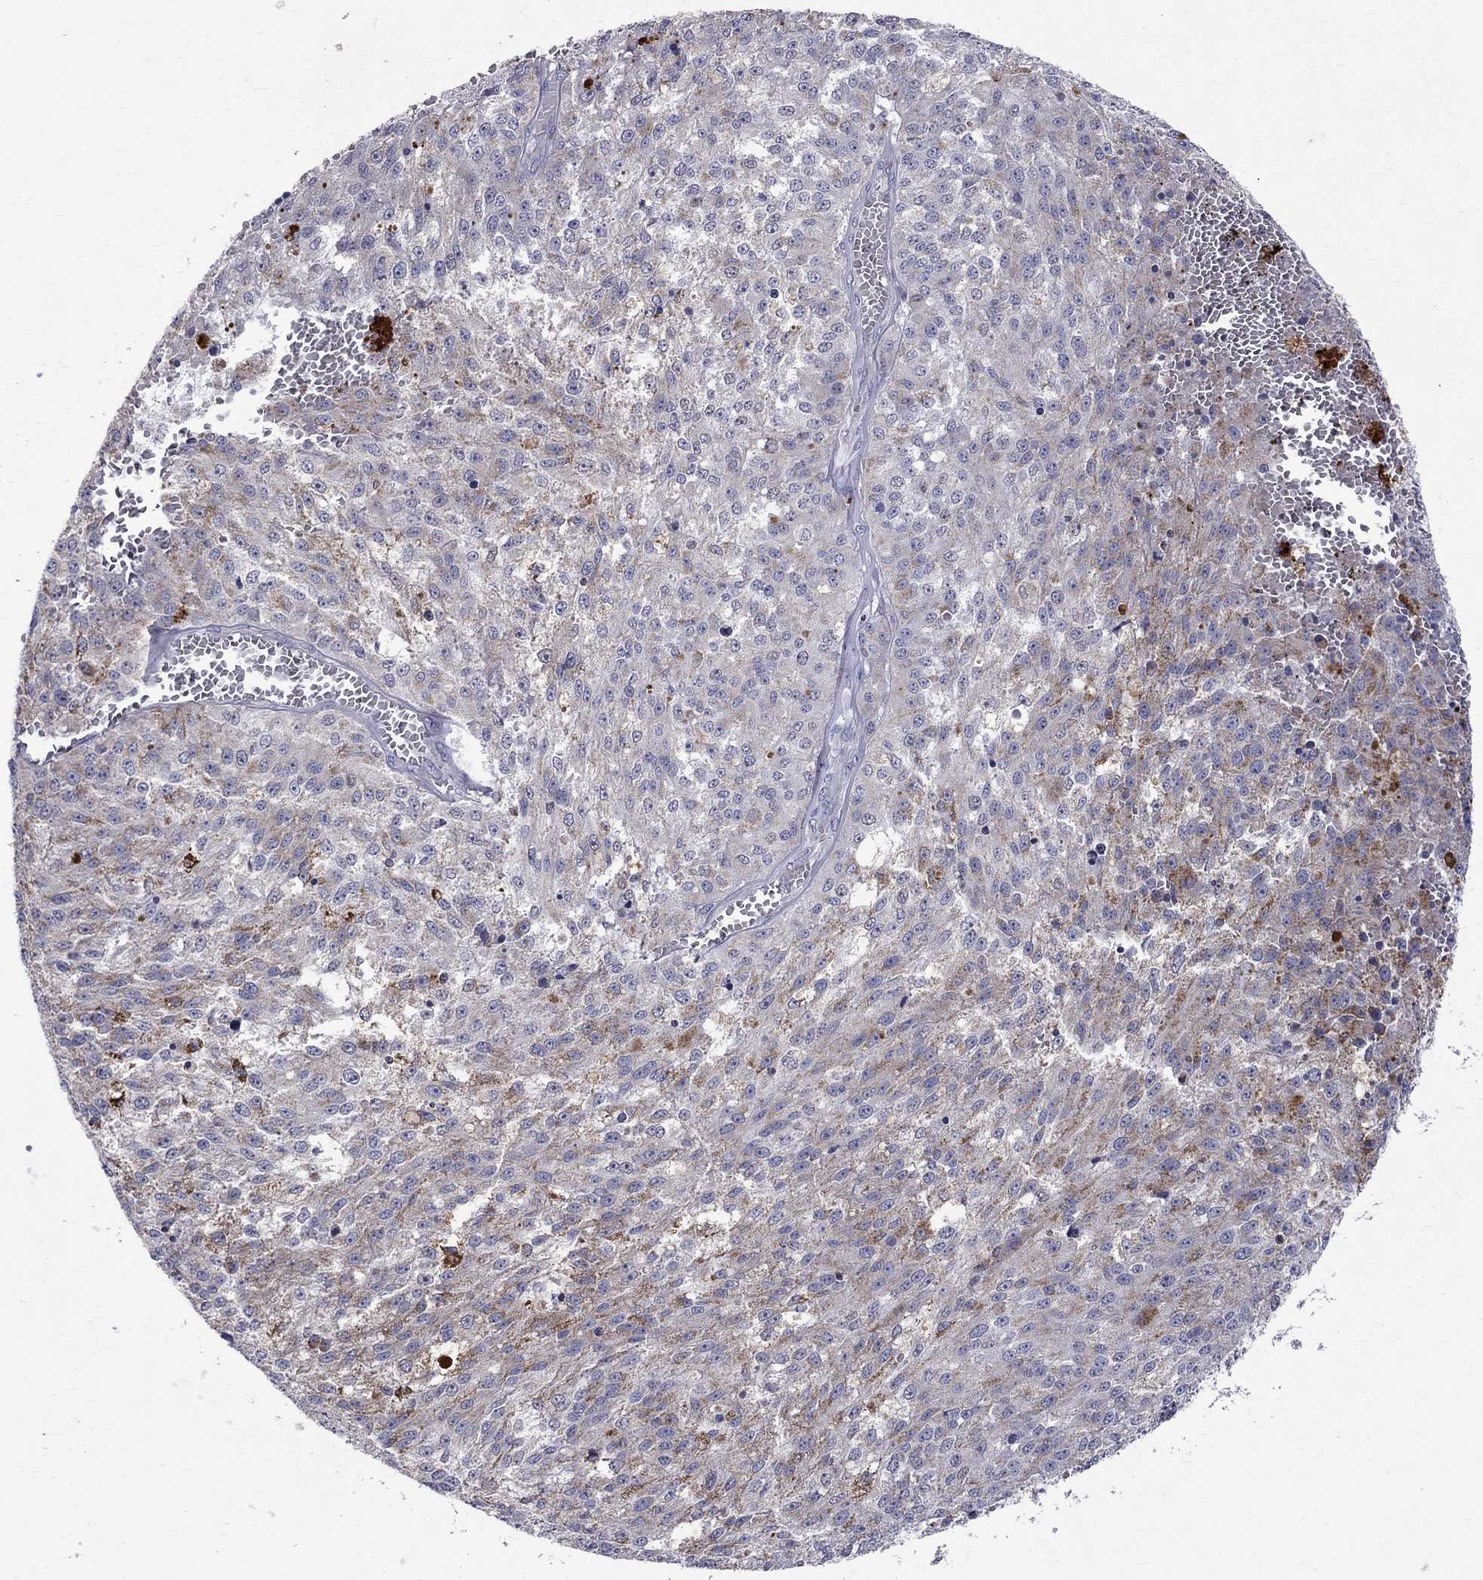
{"staining": {"intensity": "moderate", "quantity": "<25%", "location": "cytoplasmic/membranous"}, "tissue": "melanoma", "cell_type": "Tumor cells", "image_type": "cancer", "snomed": [{"axis": "morphology", "description": "Malignant melanoma, Metastatic site"}, {"axis": "topography", "description": "Lymph node"}], "caption": "Immunohistochemistry (IHC) micrograph of neoplastic tissue: melanoma stained using immunohistochemistry displays low levels of moderate protein expression localized specifically in the cytoplasmic/membranous of tumor cells, appearing as a cytoplasmic/membranous brown color.", "gene": "SLC4A10", "patient": {"sex": "female", "age": 64}}